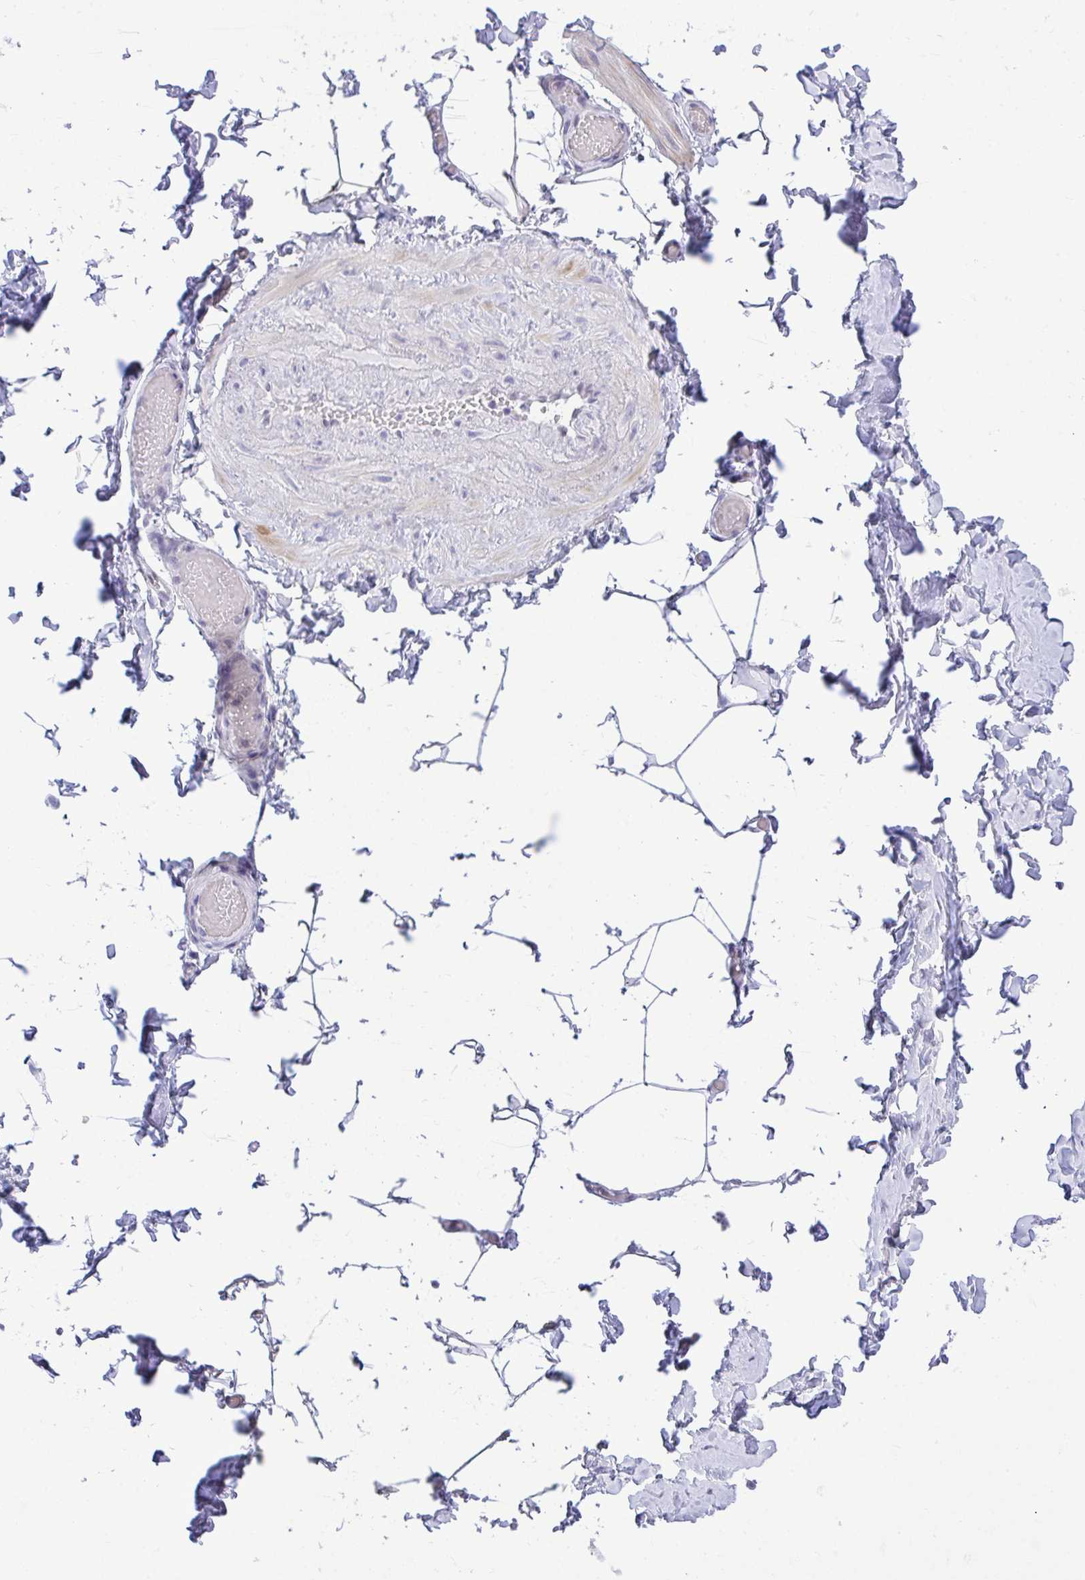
{"staining": {"intensity": "negative", "quantity": "none", "location": "none"}, "tissue": "adipose tissue", "cell_type": "Adipocytes", "image_type": "normal", "snomed": [{"axis": "morphology", "description": "Normal tissue, NOS"}, {"axis": "topography", "description": "Soft tissue"}, {"axis": "topography", "description": "Adipose tissue"}, {"axis": "topography", "description": "Vascular tissue"}, {"axis": "topography", "description": "Peripheral nerve tissue"}], "caption": "Image shows no protein staining in adipocytes of unremarkable adipose tissue. Nuclei are stained in blue.", "gene": "TEAD4", "patient": {"sex": "male", "age": 29}}